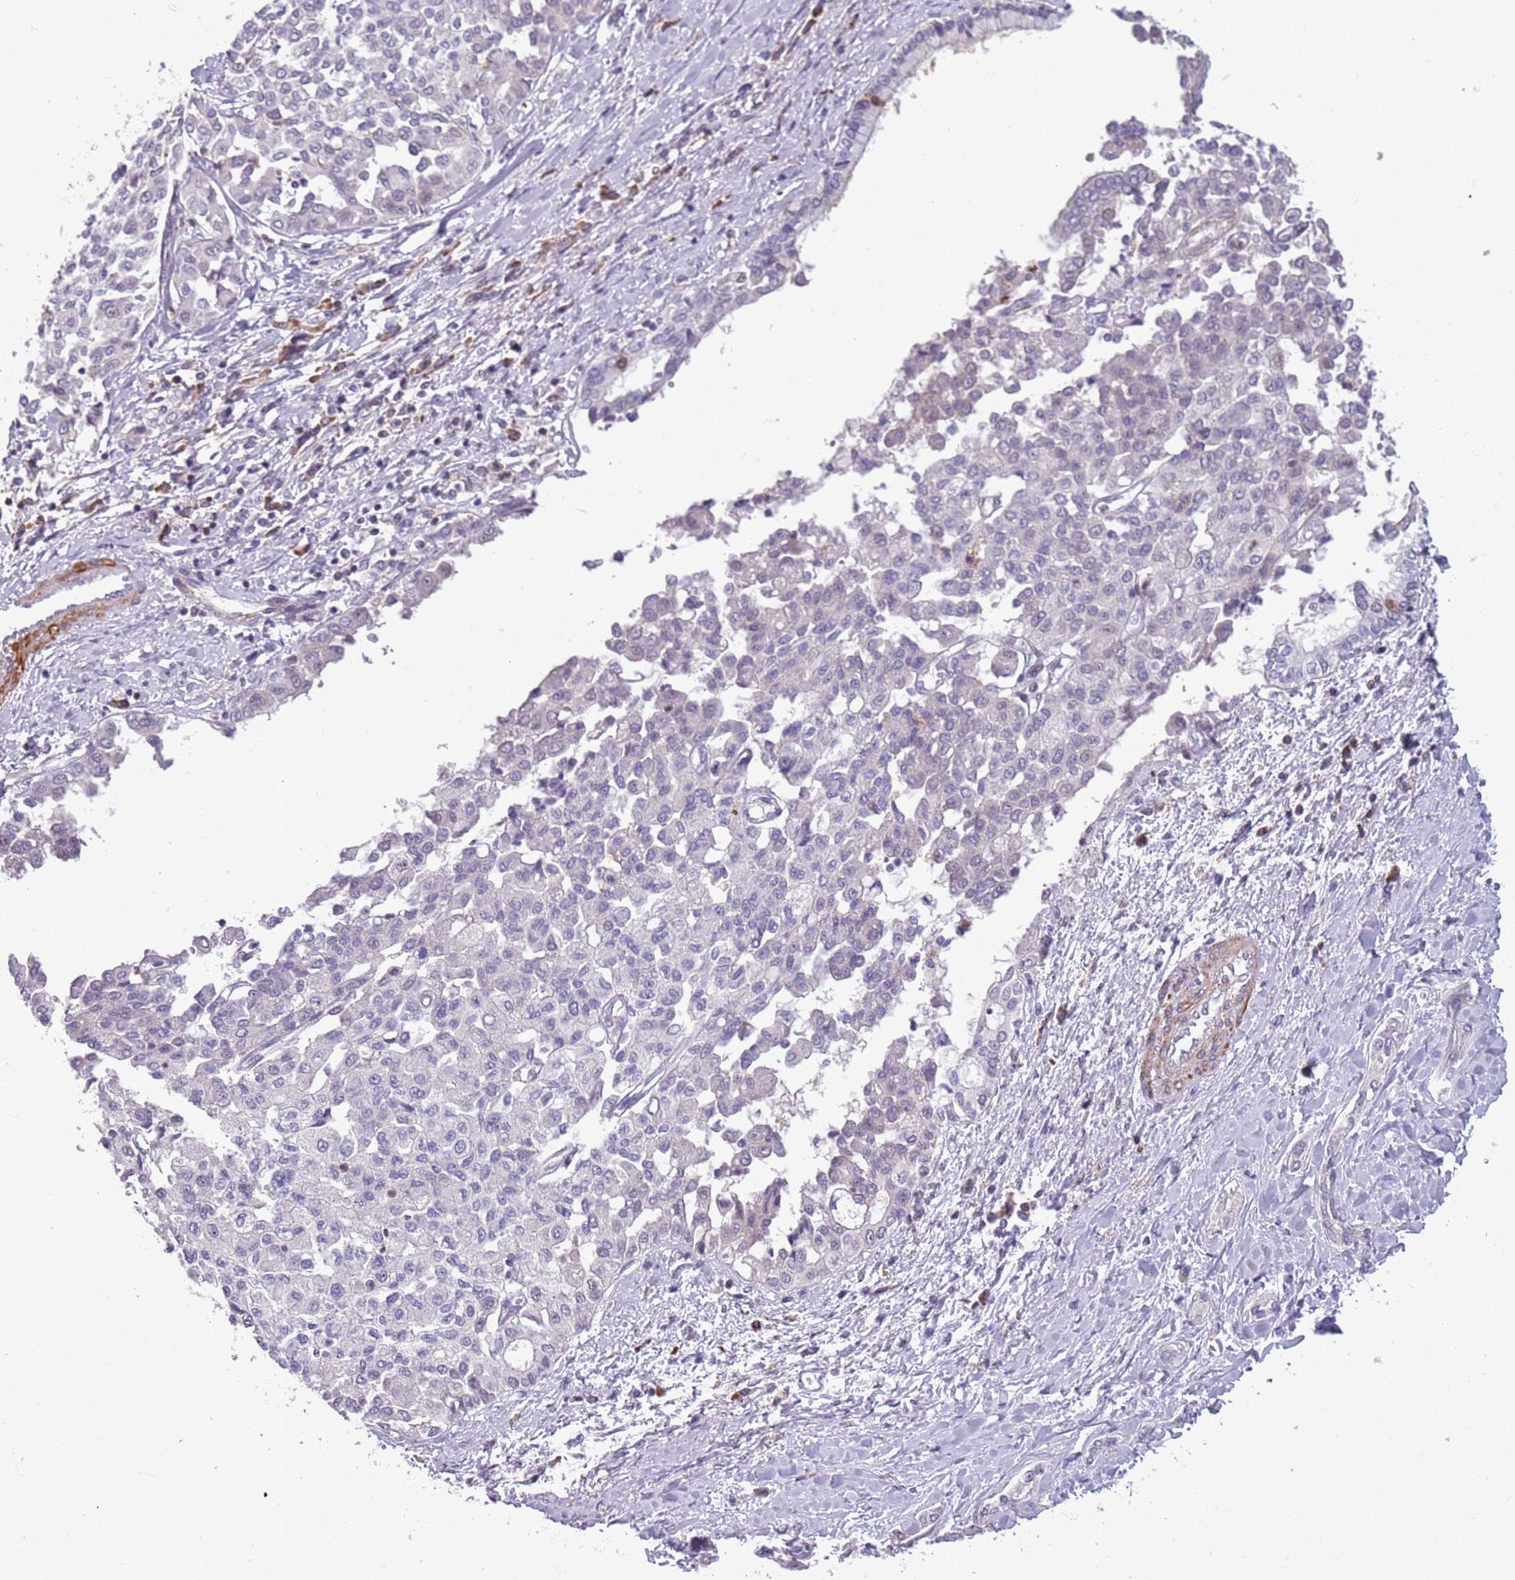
{"staining": {"intensity": "negative", "quantity": "none", "location": "none"}, "tissue": "liver cancer", "cell_type": "Tumor cells", "image_type": "cancer", "snomed": [{"axis": "morphology", "description": "Cholangiocarcinoma"}, {"axis": "topography", "description": "Liver"}], "caption": "Micrograph shows no significant protein staining in tumor cells of liver cholangiocarcinoma.", "gene": "JAML", "patient": {"sex": "female", "age": 77}}